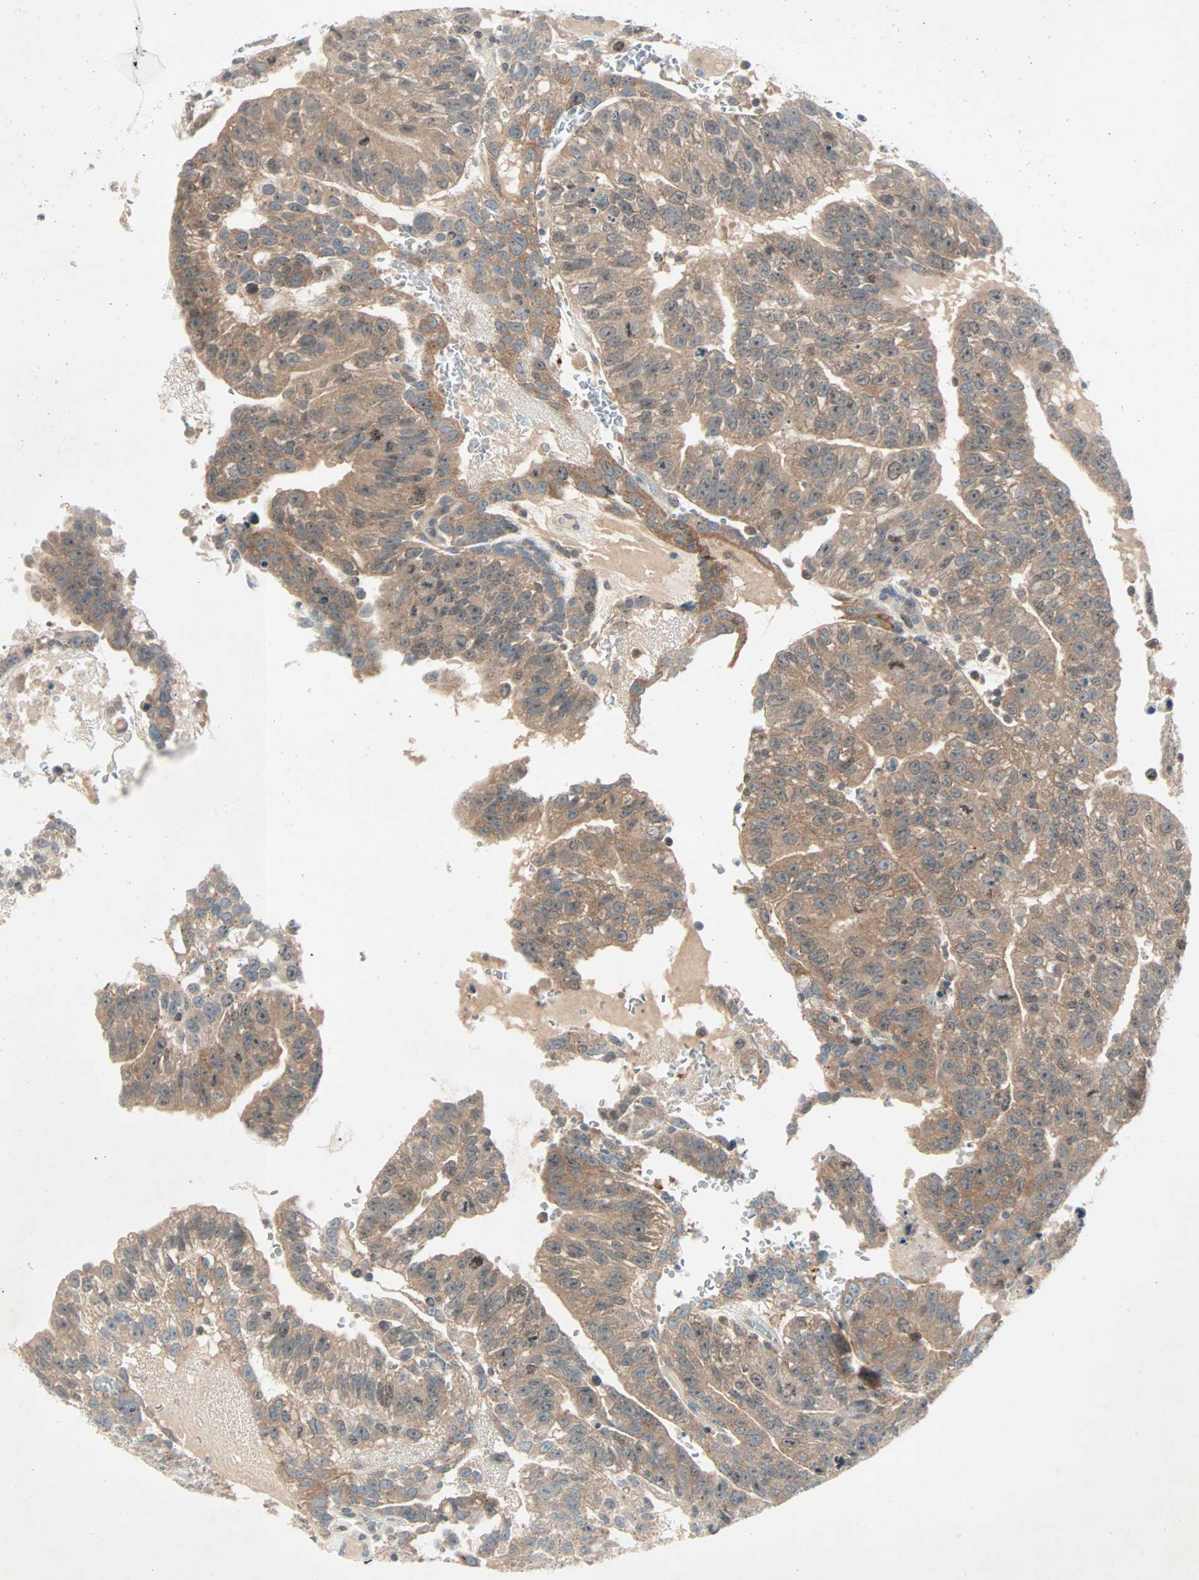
{"staining": {"intensity": "moderate", "quantity": ">75%", "location": "cytoplasmic/membranous"}, "tissue": "testis cancer", "cell_type": "Tumor cells", "image_type": "cancer", "snomed": [{"axis": "morphology", "description": "Seminoma, NOS"}, {"axis": "morphology", "description": "Carcinoma, Embryonal, NOS"}, {"axis": "topography", "description": "Testis"}], "caption": "Immunohistochemistry micrograph of neoplastic tissue: human embryonal carcinoma (testis) stained using immunohistochemistry (IHC) shows medium levels of moderate protein expression localized specifically in the cytoplasmic/membranous of tumor cells, appearing as a cytoplasmic/membranous brown color.", "gene": "SMIM8", "patient": {"sex": "male", "age": 52}}